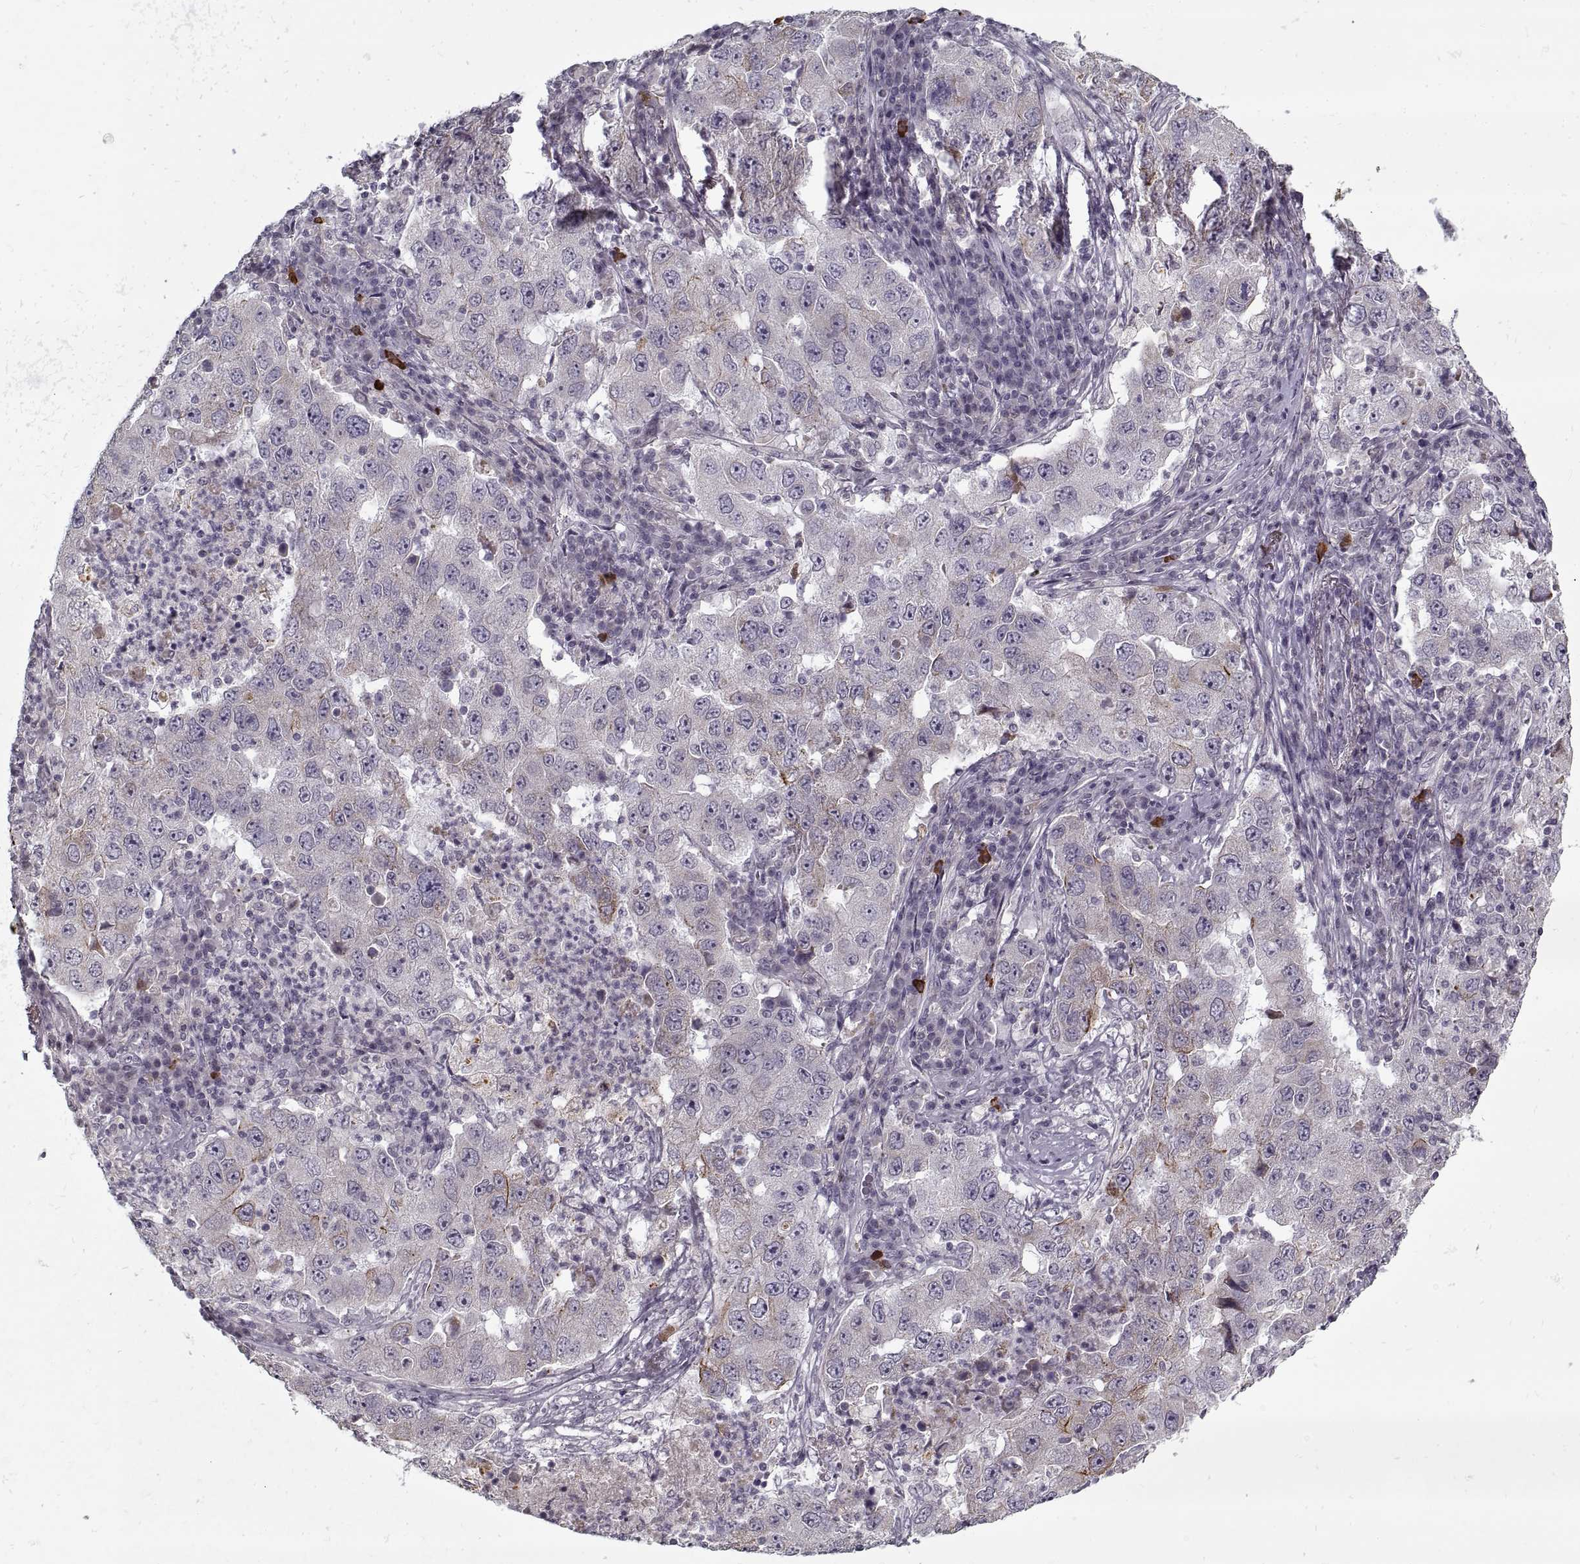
{"staining": {"intensity": "strong", "quantity": "<25%", "location": "cytoplasmic/membranous"}, "tissue": "lung cancer", "cell_type": "Tumor cells", "image_type": "cancer", "snomed": [{"axis": "morphology", "description": "Adenocarcinoma, NOS"}, {"axis": "topography", "description": "Lung"}], "caption": "Tumor cells show medium levels of strong cytoplasmic/membranous positivity in about <25% of cells in human lung adenocarcinoma.", "gene": "GAD2", "patient": {"sex": "male", "age": 73}}